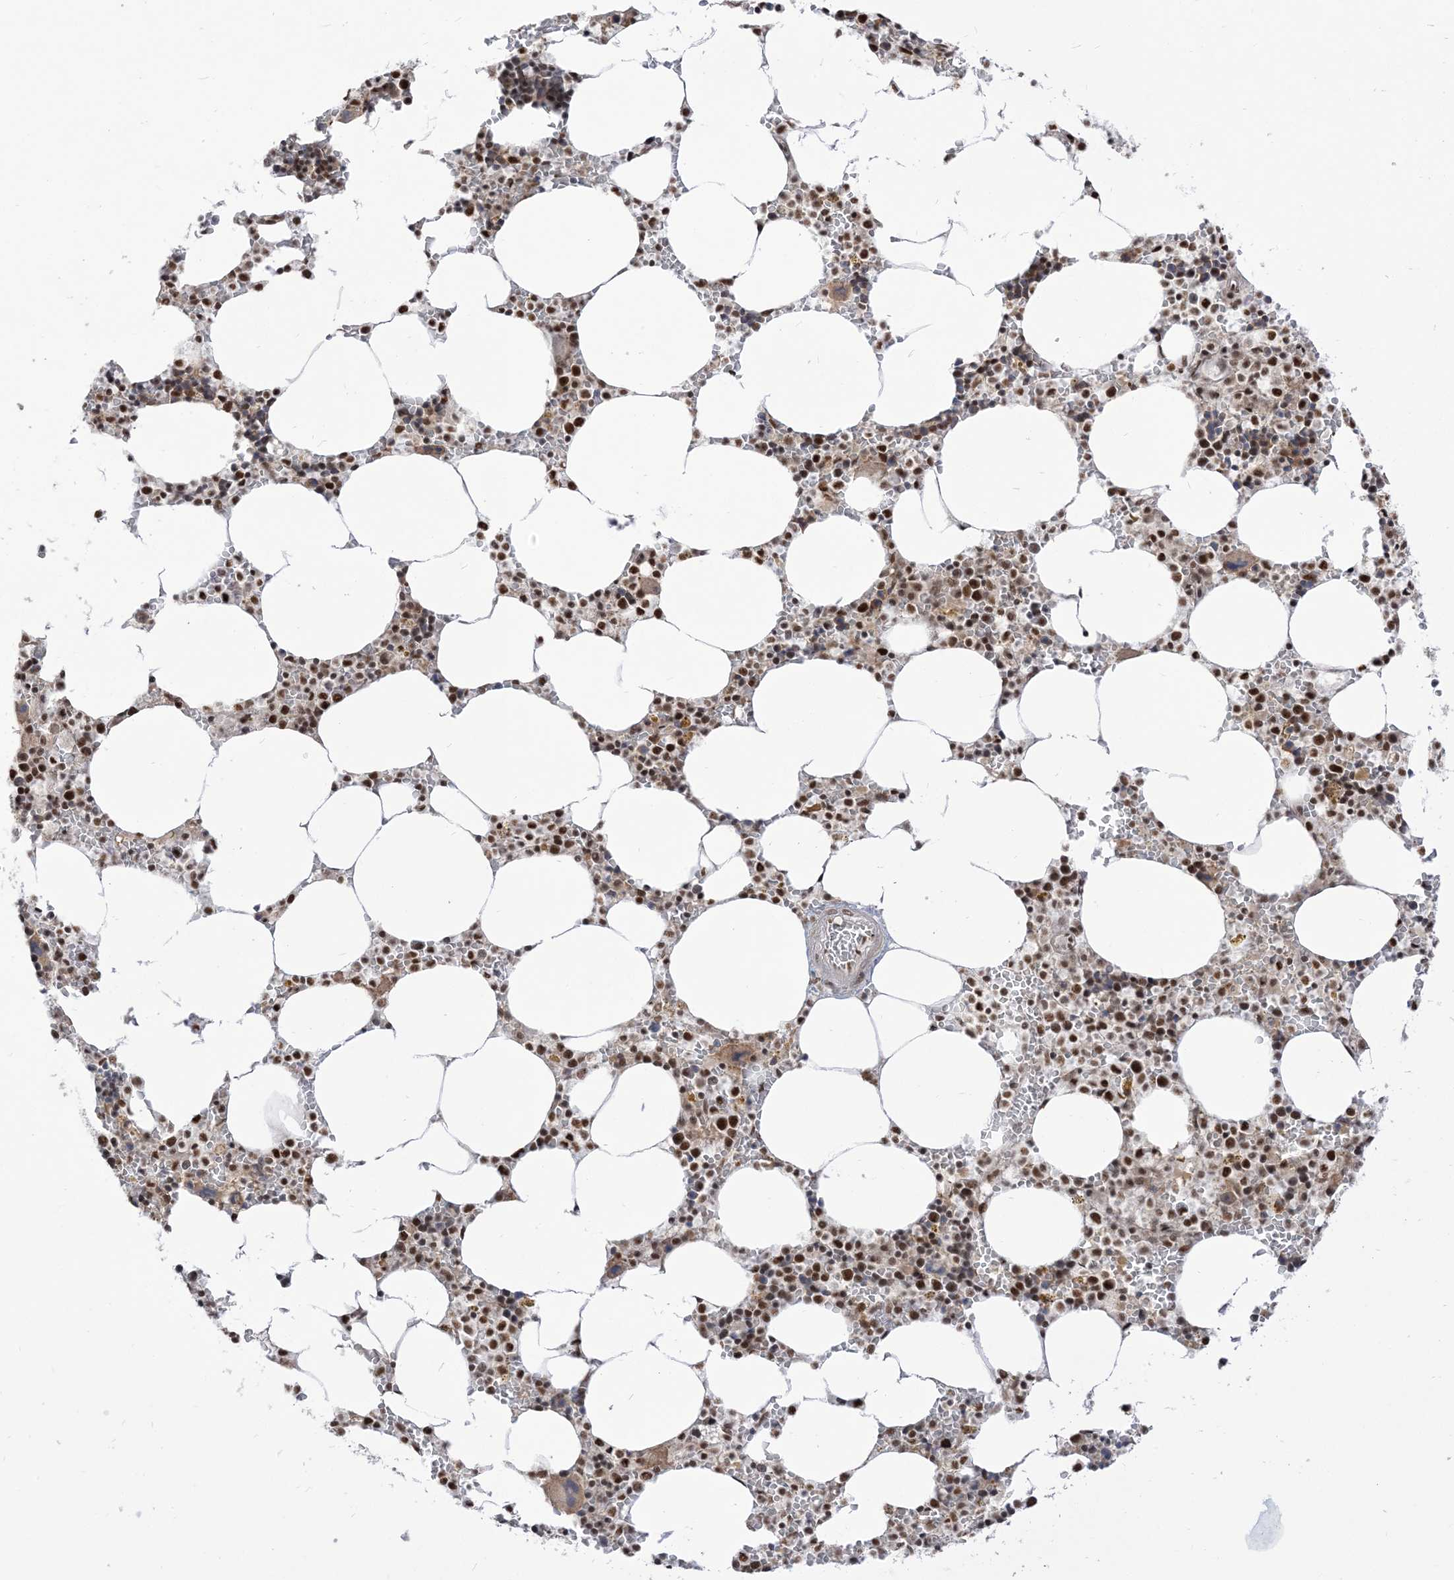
{"staining": {"intensity": "strong", "quantity": ">75%", "location": "nuclear"}, "tissue": "bone marrow", "cell_type": "Hematopoietic cells", "image_type": "normal", "snomed": [{"axis": "morphology", "description": "Normal tissue, NOS"}, {"axis": "topography", "description": "Bone marrow"}], "caption": "High-magnification brightfield microscopy of unremarkable bone marrow stained with DAB (3,3'-diaminobenzidine) (brown) and counterstained with hematoxylin (blue). hematopoietic cells exhibit strong nuclear positivity is appreciated in approximately>75% of cells.", "gene": "ARGLU1", "patient": {"sex": "male", "age": 70}}